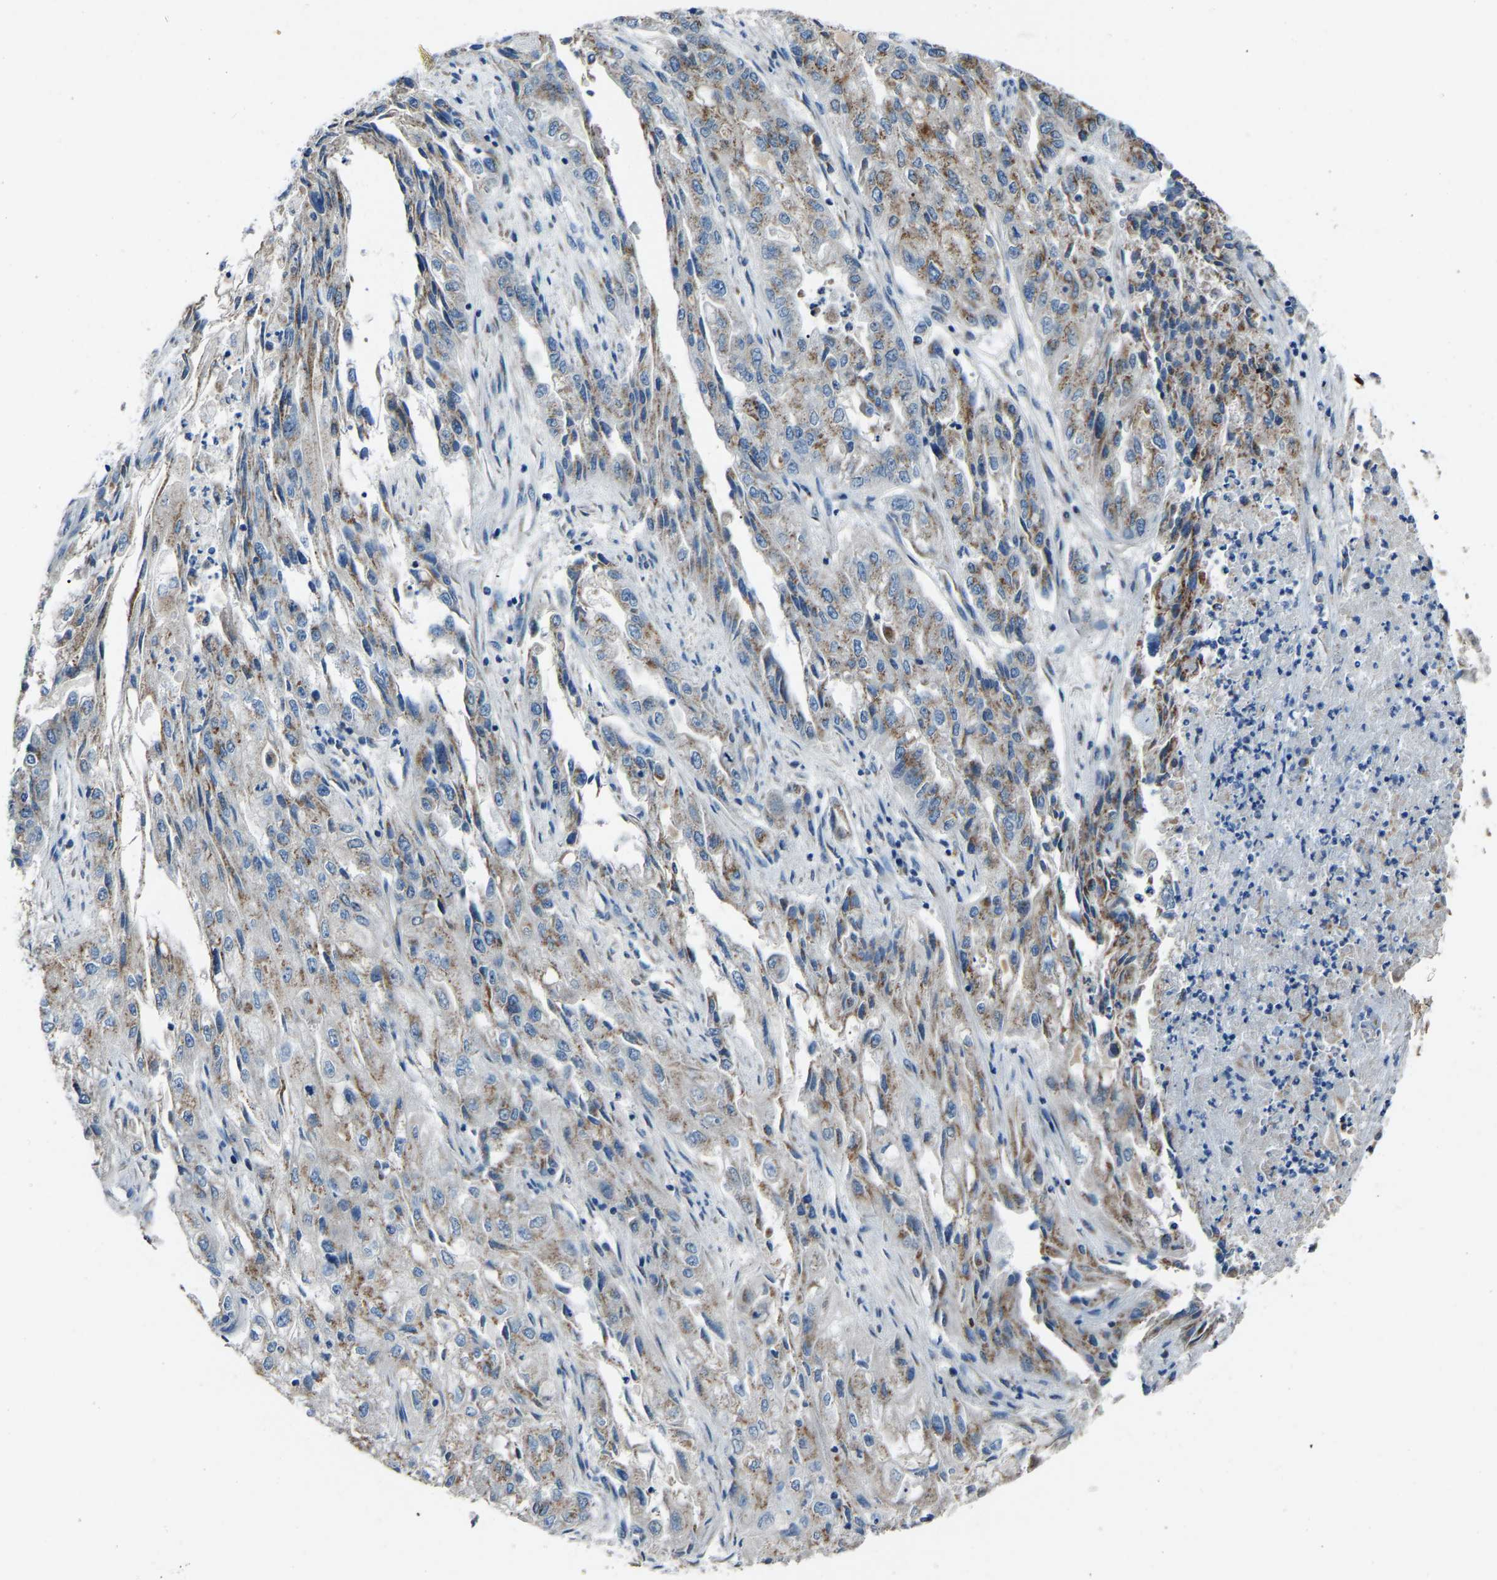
{"staining": {"intensity": "moderate", "quantity": ">75%", "location": "cytoplasmic/membranous"}, "tissue": "endometrial cancer", "cell_type": "Tumor cells", "image_type": "cancer", "snomed": [{"axis": "morphology", "description": "Adenocarcinoma, NOS"}, {"axis": "topography", "description": "Endometrium"}], "caption": "Endometrial cancer stained with immunohistochemistry (IHC) reveals moderate cytoplasmic/membranous staining in about >75% of tumor cells.", "gene": "CANT1", "patient": {"sex": "female", "age": 49}}